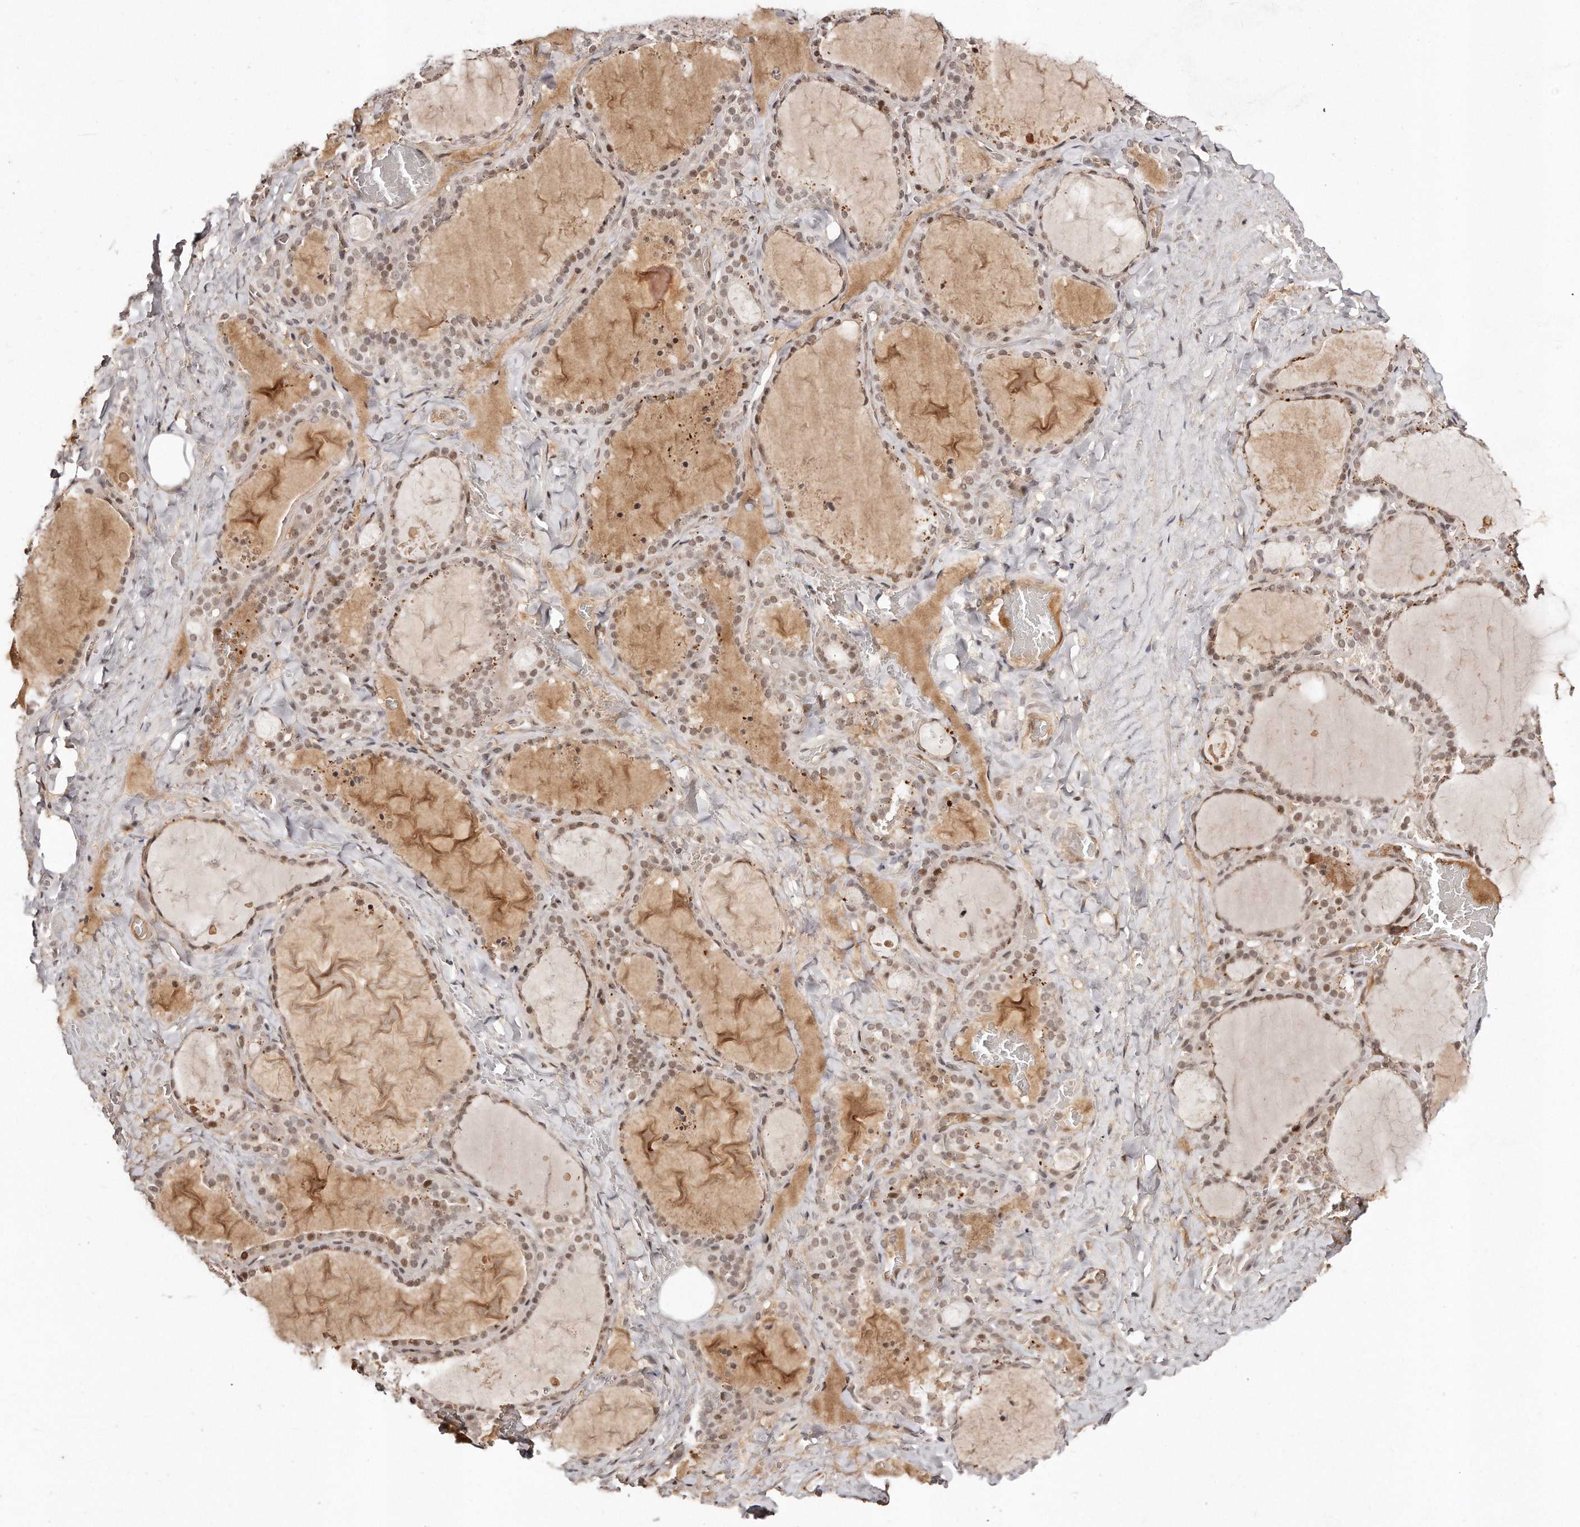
{"staining": {"intensity": "moderate", "quantity": ">75%", "location": "nuclear"}, "tissue": "thyroid gland", "cell_type": "Glandular cells", "image_type": "normal", "snomed": [{"axis": "morphology", "description": "Normal tissue, NOS"}, {"axis": "topography", "description": "Thyroid gland"}], "caption": "Thyroid gland stained for a protein demonstrates moderate nuclear positivity in glandular cells. The staining was performed using DAB (3,3'-diaminobenzidine) to visualize the protein expression in brown, while the nuclei were stained in blue with hematoxylin (Magnification: 20x).", "gene": "SOX4", "patient": {"sex": "female", "age": 22}}